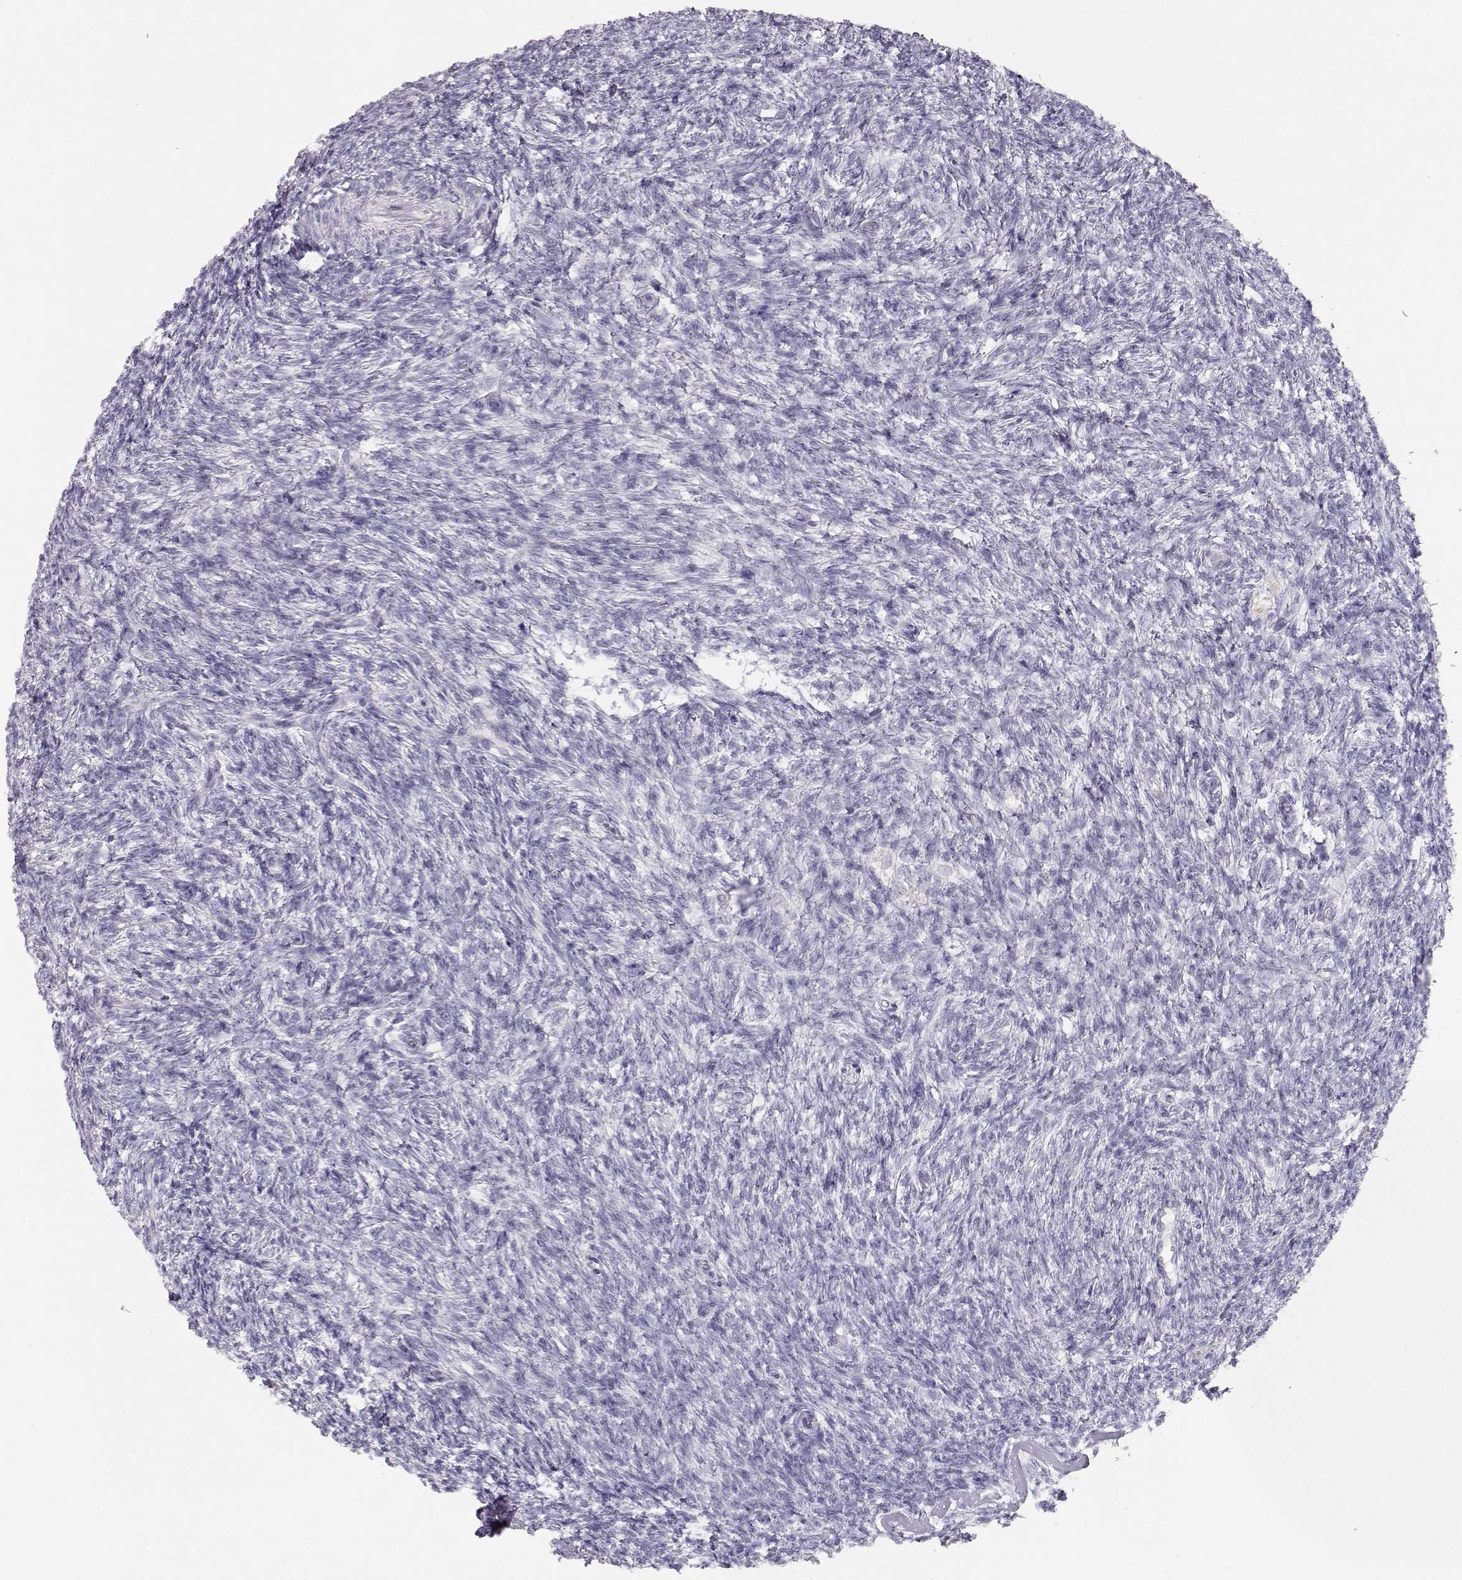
{"staining": {"intensity": "negative", "quantity": "none", "location": "none"}, "tissue": "ovary", "cell_type": "Follicle cells", "image_type": "normal", "snomed": [{"axis": "morphology", "description": "Normal tissue, NOS"}, {"axis": "topography", "description": "Ovary"}], "caption": "Immunohistochemistry photomicrograph of unremarkable ovary: ovary stained with DAB (3,3'-diaminobenzidine) exhibits no significant protein positivity in follicle cells.", "gene": "FAM166A", "patient": {"sex": "female", "age": 43}}